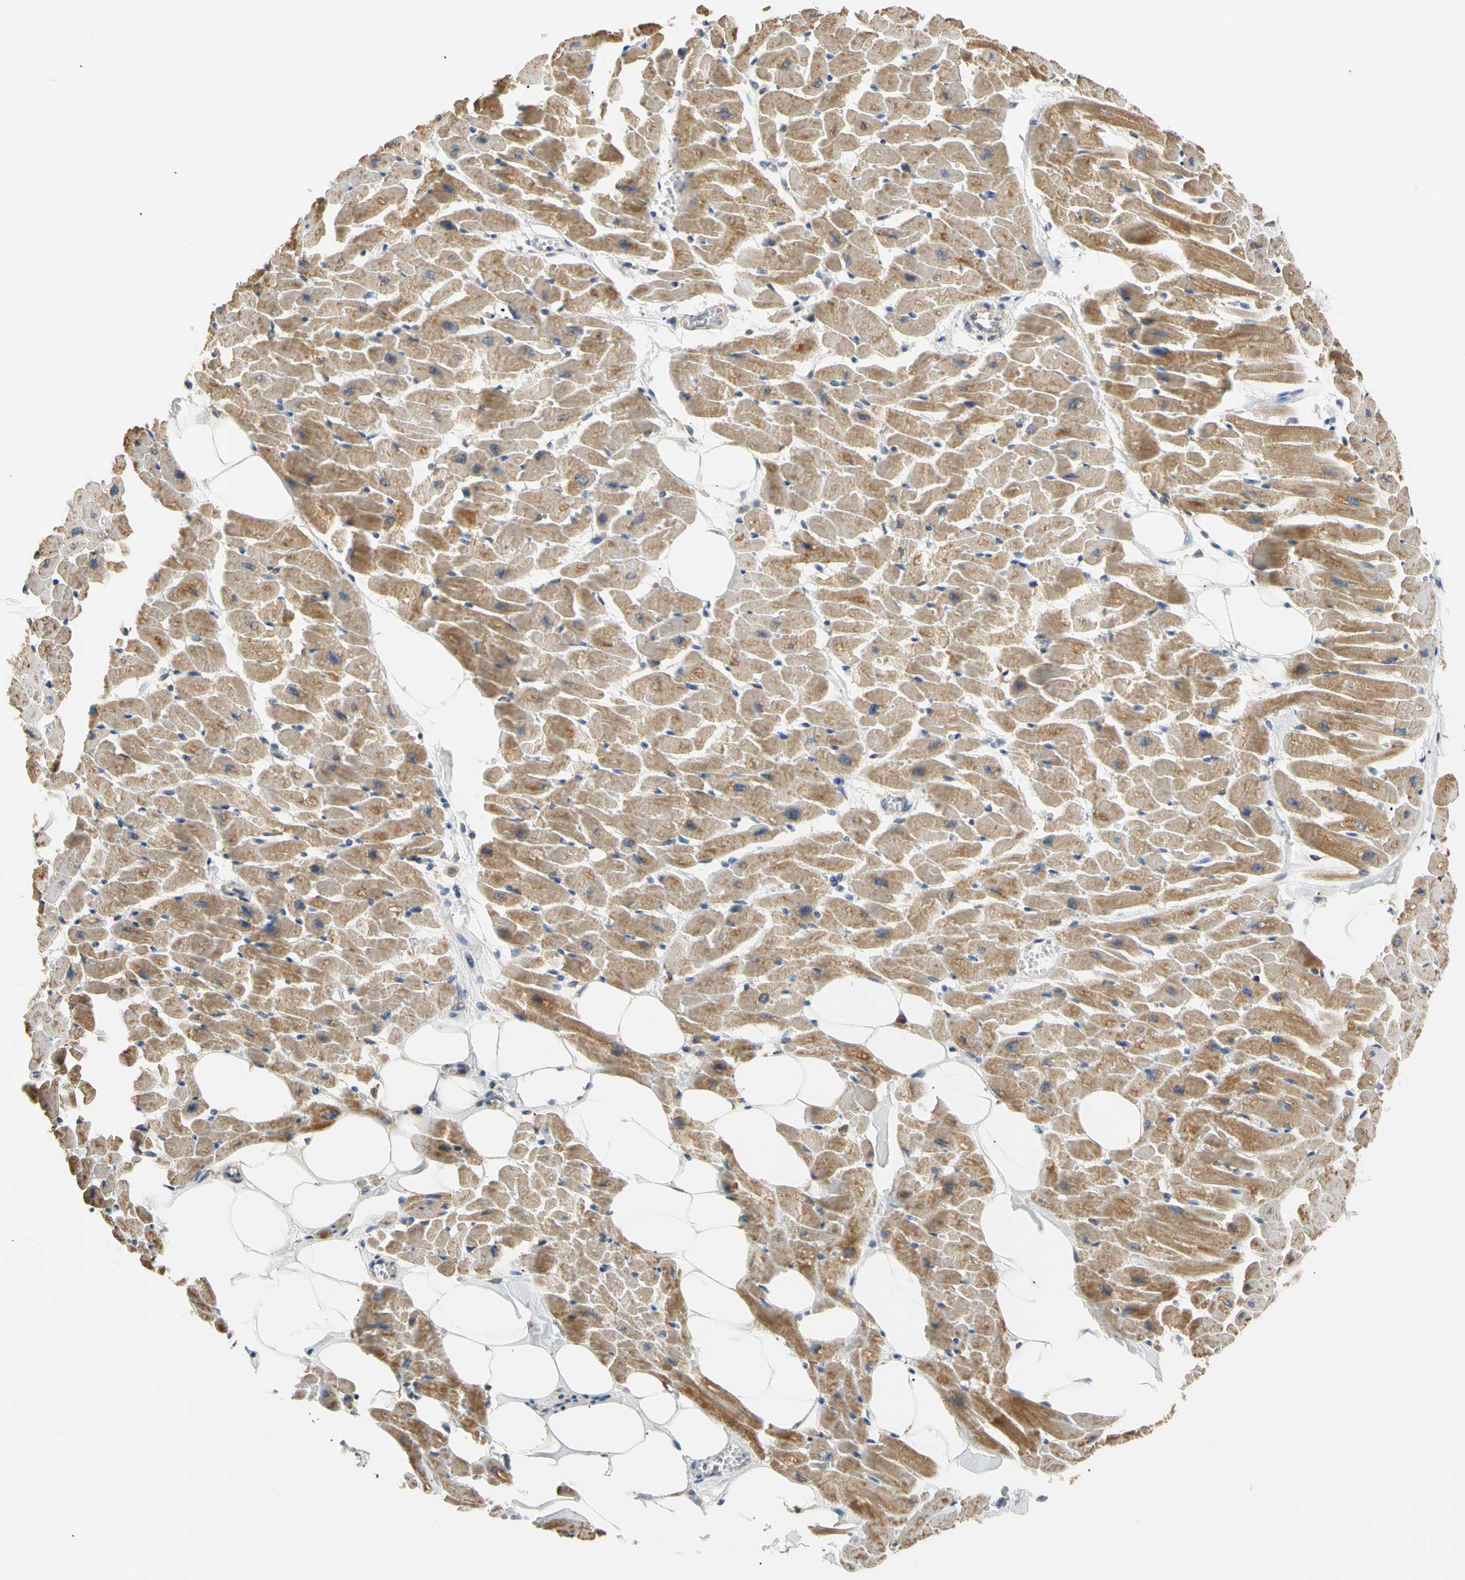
{"staining": {"intensity": "moderate", "quantity": ">75%", "location": "cytoplasmic/membranous"}, "tissue": "heart muscle", "cell_type": "Cardiomyocytes", "image_type": "normal", "snomed": [{"axis": "morphology", "description": "Normal tissue, NOS"}, {"axis": "topography", "description": "Heart"}], "caption": "High-power microscopy captured an immunohistochemistry (IHC) image of benign heart muscle, revealing moderate cytoplasmic/membranous positivity in approximately >75% of cardiomyocytes. The staining was performed using DAB (3,3'-diaminobenzidine) to visualize the protein expression in brown, while the nuclei were stained in blue with hematoxylin (Magnification: 20x).", "gene": "PLGRKT", "patient": {"sex": "female", "age": 19}}